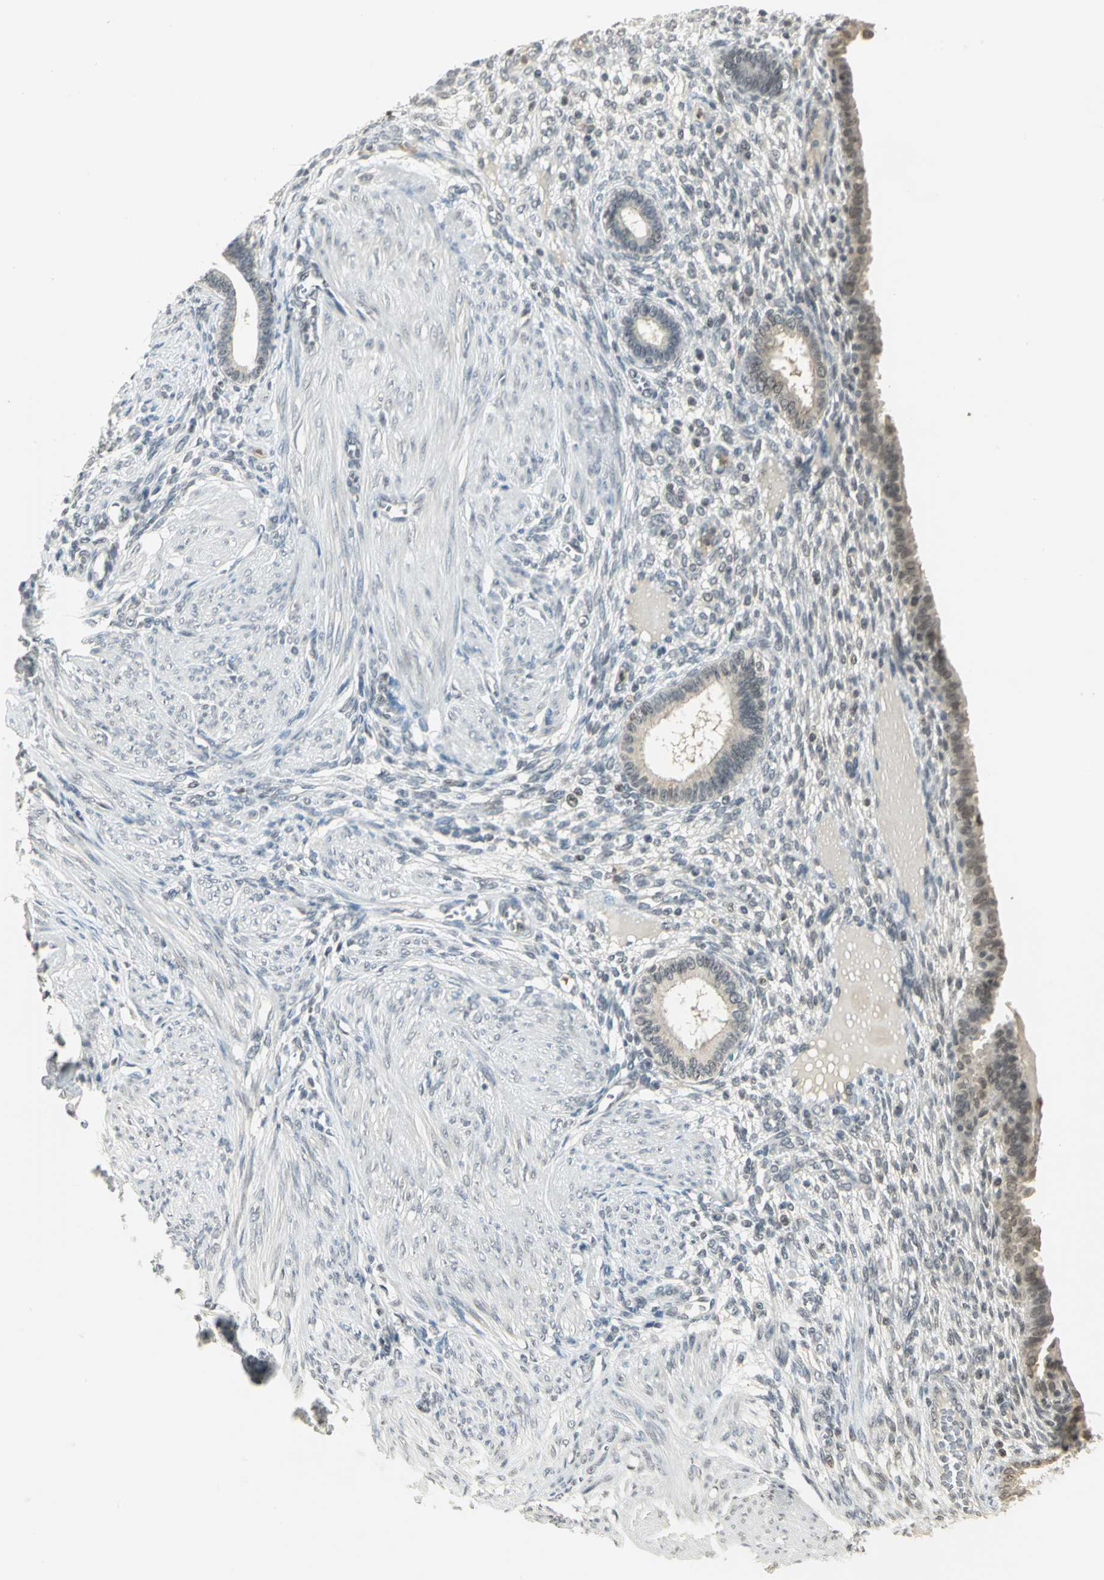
{"staining": {"intensity": "negative", "quantity": "none", "location": "none"}, "tissue": "endometrium", "cell_type": "Cells in endometrial stroma", "image_type": "normal", "snomed": [{"axis": "morphology", "description": "Normal tissue, NOS"}, {"axis": "topography", "description": "Endometrium"}], "caption": "This is a histopathology image of immunohistochemistry (IHC) staining of normal endometrium, which shows no staining in cells in endometrial stroma.", "gene": "SMARCA5", "patient": {"sex": "female", "age": 72}}